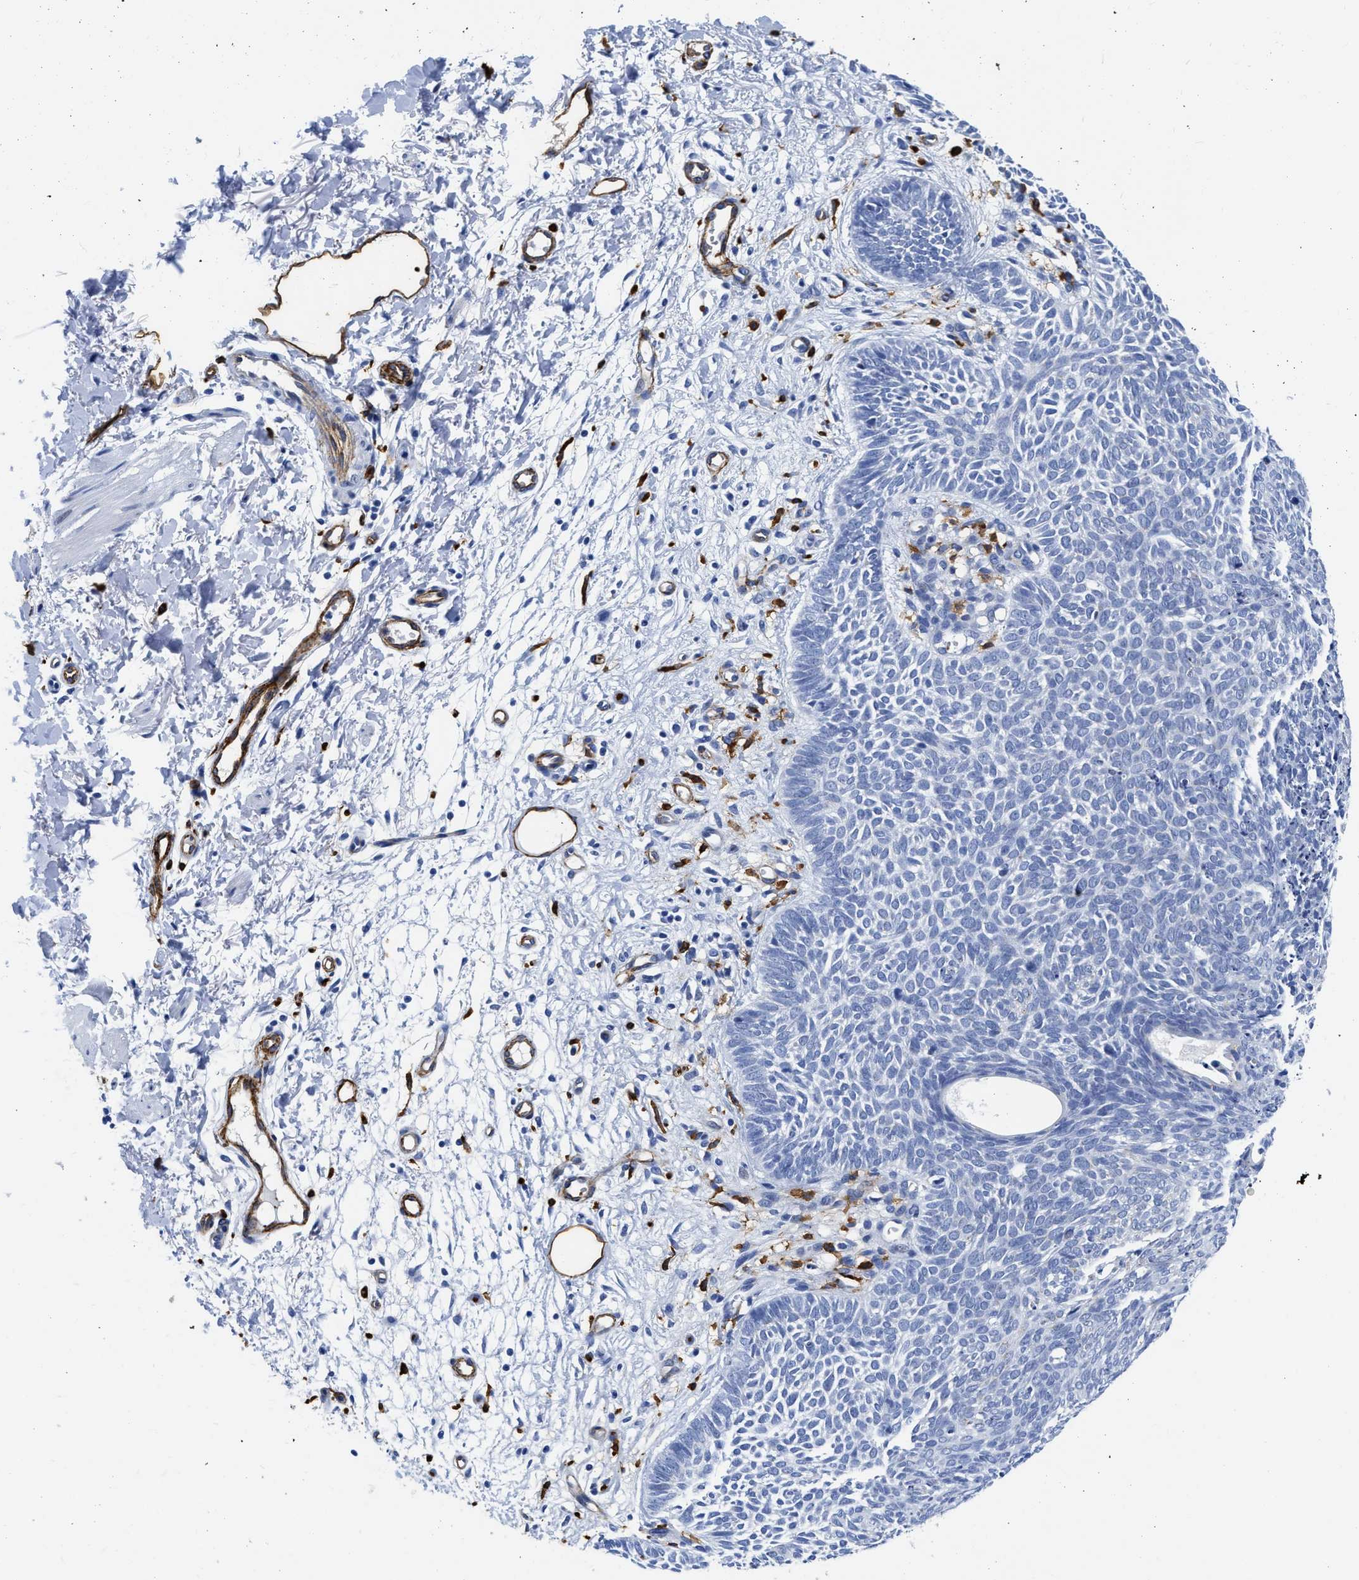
{"staining": {"intensity": "negative", "quantity": "none", "location": "none"}, "tissue": "skin cancer", "cell_type": "Tumor cells", "image_type": "cancer", "snomed": [{"axis": "morphology", "description": "Basal cell carcinoma"}, {"axis": "topography", "description": "Skin"}], "caption": "An image of basal cell carcinoma (skin) stained for a protein shows no brown staining in tumor cells.", "gene": "TVP23B", "patient": {"sex": "male", "age": 60}}